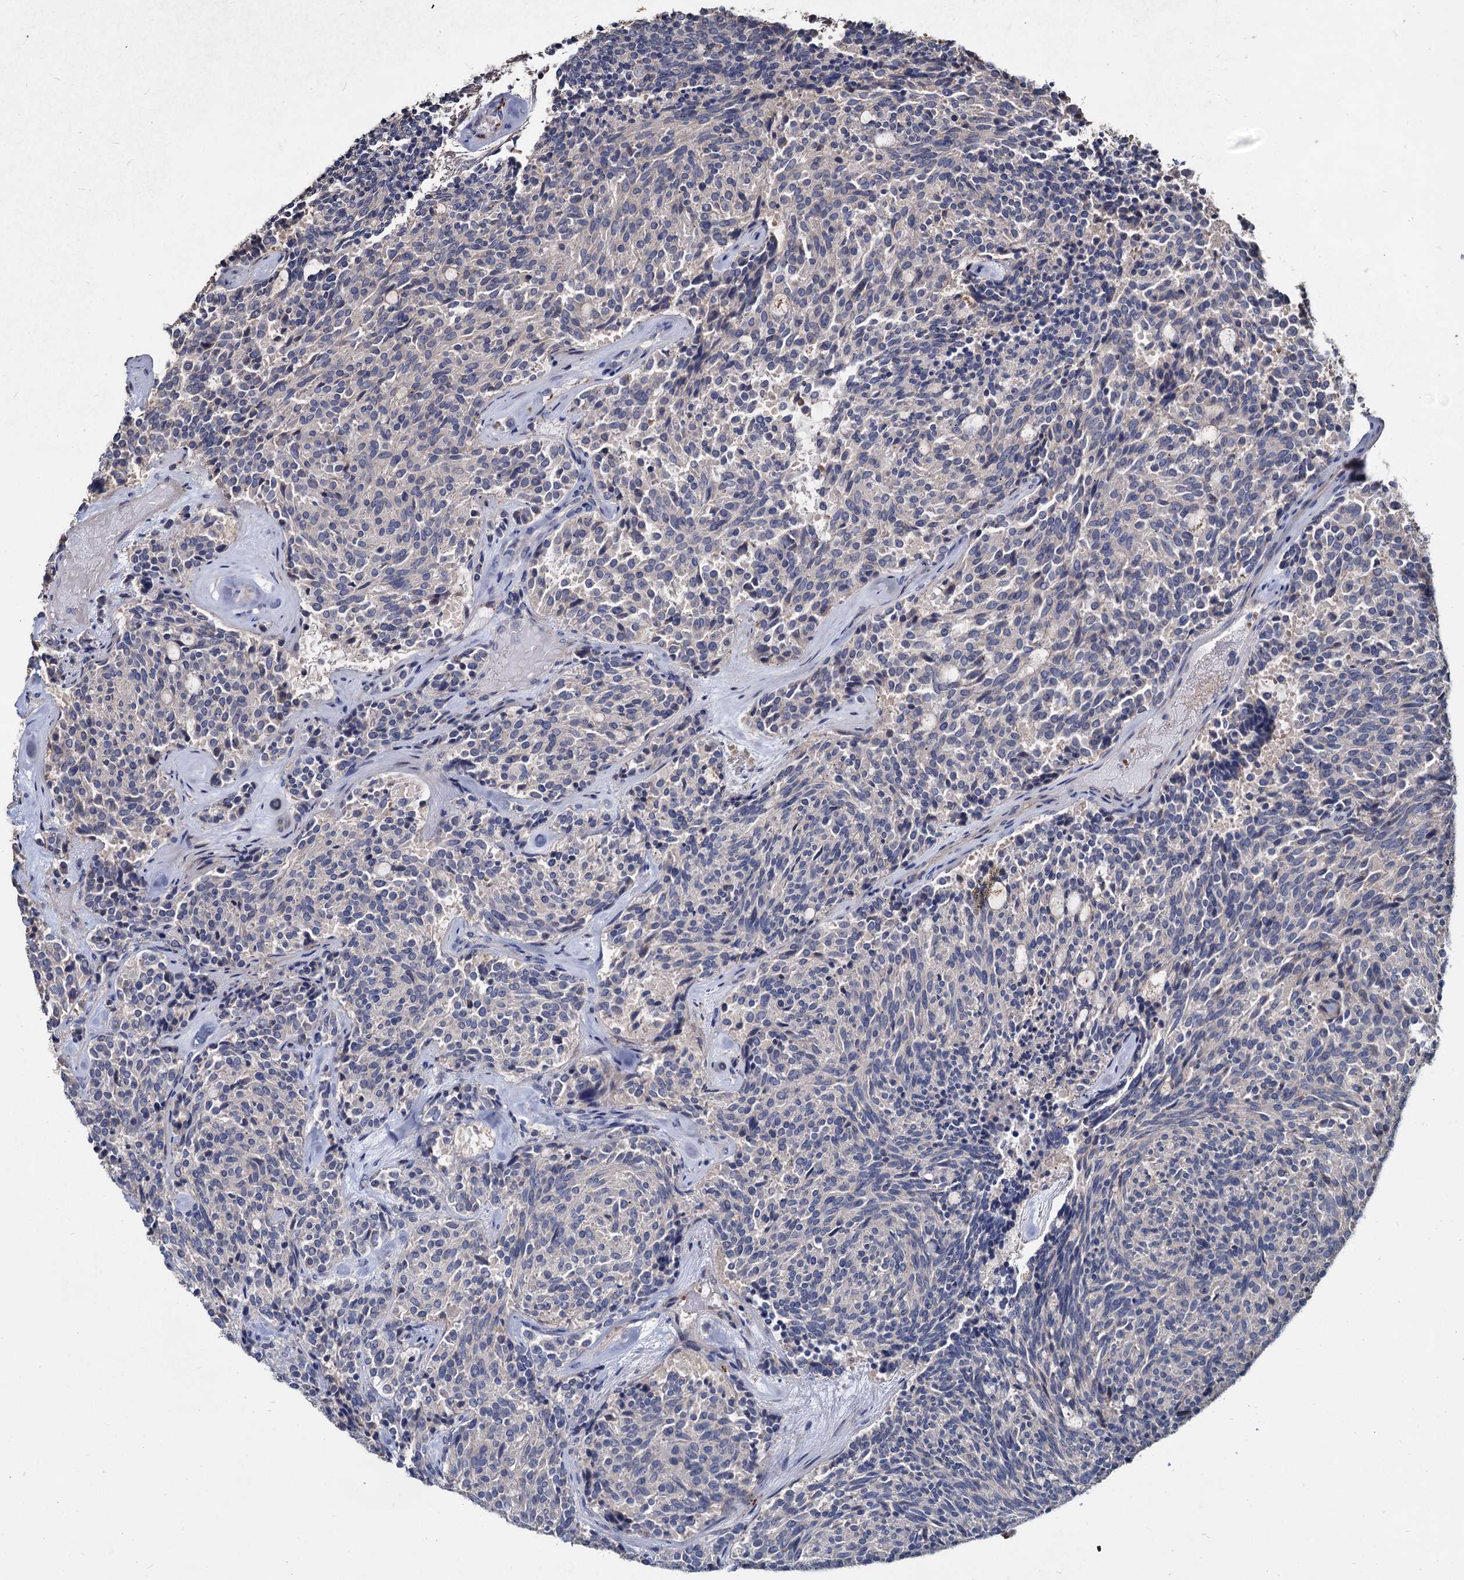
{"staining": {"intensity": "negative", "quantity": "none", "location": "none"}, "tissue": "carcinoid", "cell_type": "Tumor cells", "image_type": "cancer", "snomed": [{"axis": "morphology", "description": "Carcinoid, malignant, NOS"}, {"axis": "topography", "description": "Pancreas"}], "caption": "Immunohistochemical staining of human carcinoid displays no significant expression in tumor cells.", "gene": "DEPDC4", "patient": {"sex": "female", "age": 54}}